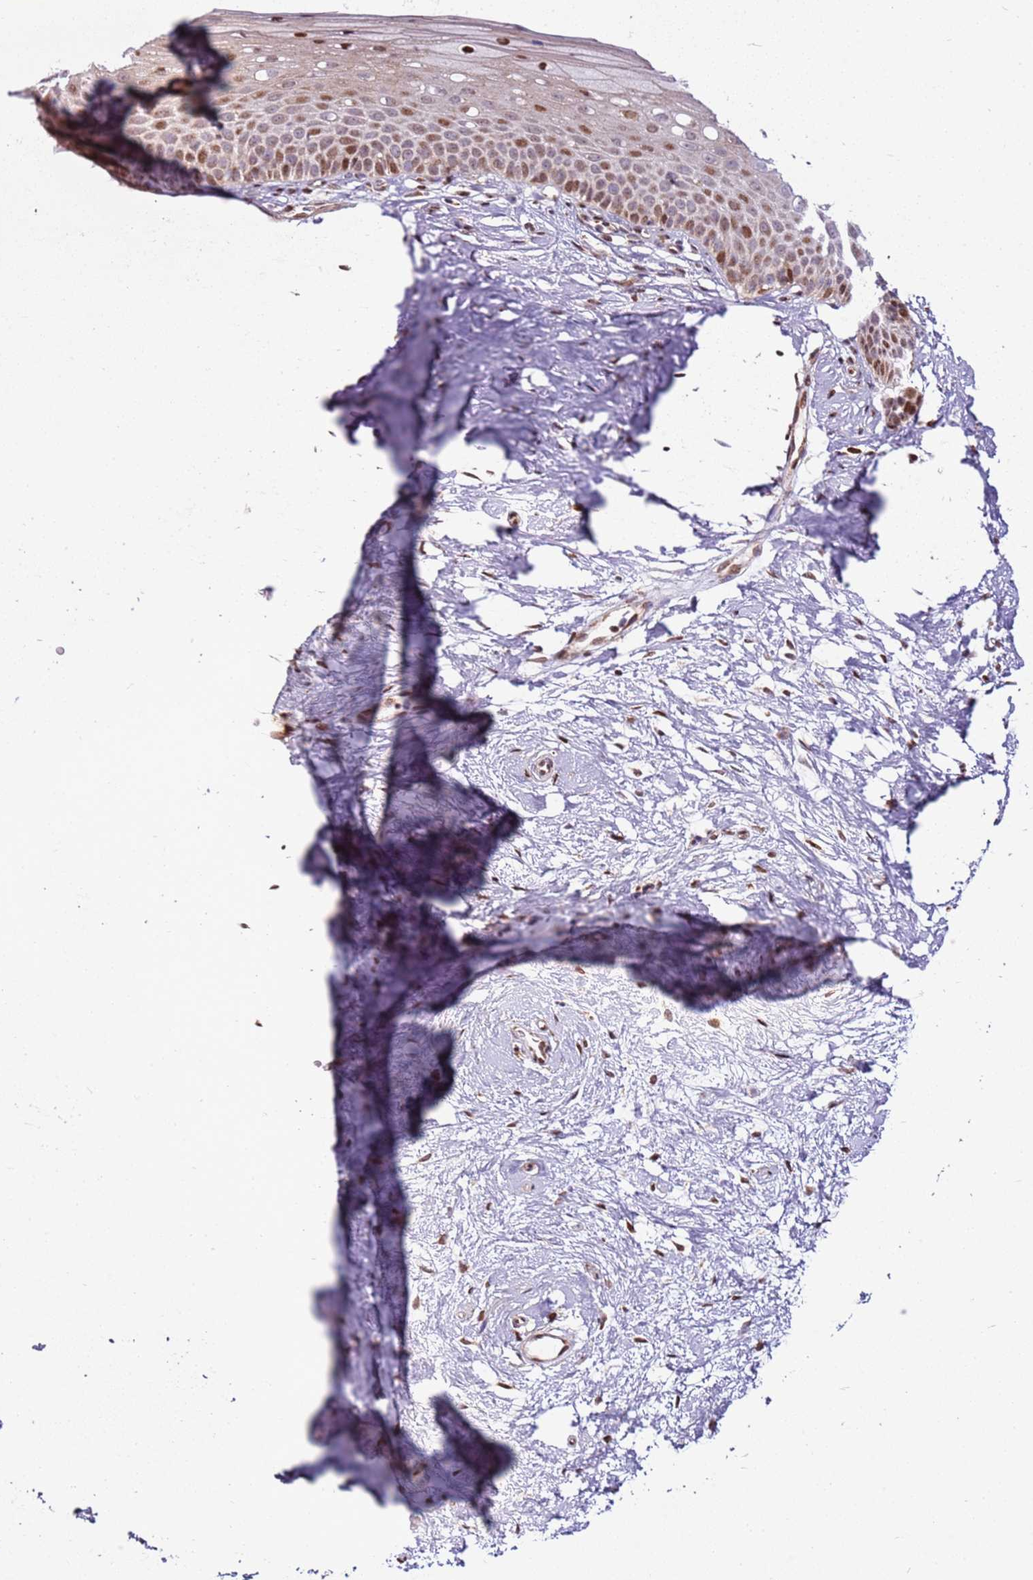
{"staining": {"intensity": "moderate", "quantity": ">75%", "location": "cytoplasmic/membranous,nuclear"}, "tissue": "cervix", "cell_type": "Glandular cells", "image_type": "normal", "snomed": [{"axis": "morphology", "description": "Normal tissue, NOS"}, {"axis": "topography", "description": "Cervix"}], "caption": "The micrograph demonstrates a brown stain indicating the presence of a protein in the cytoplasmic/membranous,nuclear of glandular cells in cervix.", "gene": "PCTP", "patient": {"sex": "female", "age": 57}}